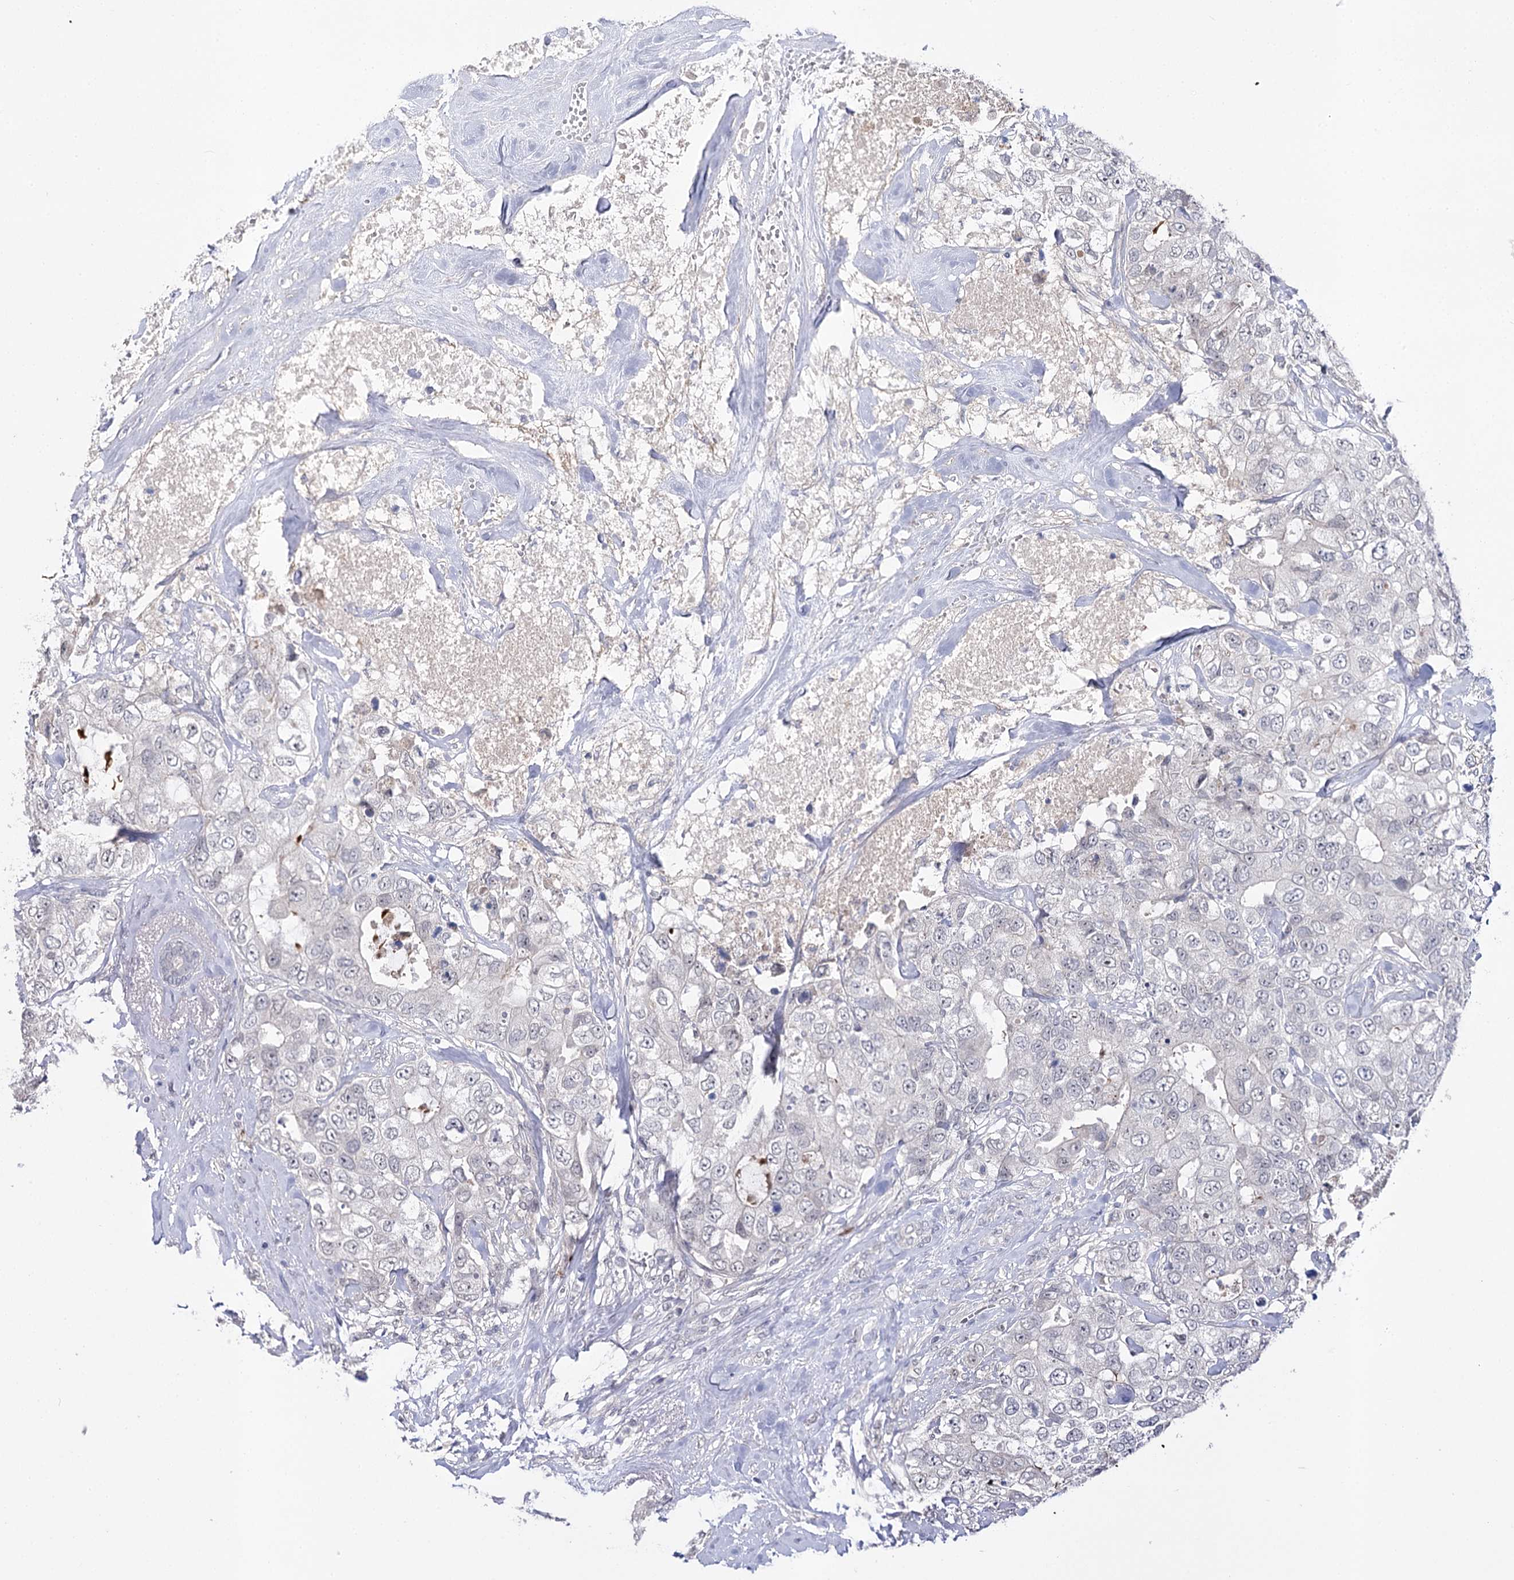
{"staining": {"intensity": "negative", "quantity": "none", "location": "none"}, "tissue": "breast cancer", "cell_type": "Tumor cells", "image_type": "cancer", "snomed": [{"axis": "morphology", "description": "Duct carcinoma"}, {"axis": "topography", "description": "Breast"}], "caption": "Immunohistochemistry (IHC) of human breast cancer (invasive ductal carcinoma) reveals no expression in tumor cells. The staining is performed using DAB (3,3'-diaminobenzidine) brown chromogen with nuclei counter-stained in using hematoxylin.", "gene": "ATP10B", "patient": {"sex": "female", "age": 62}}